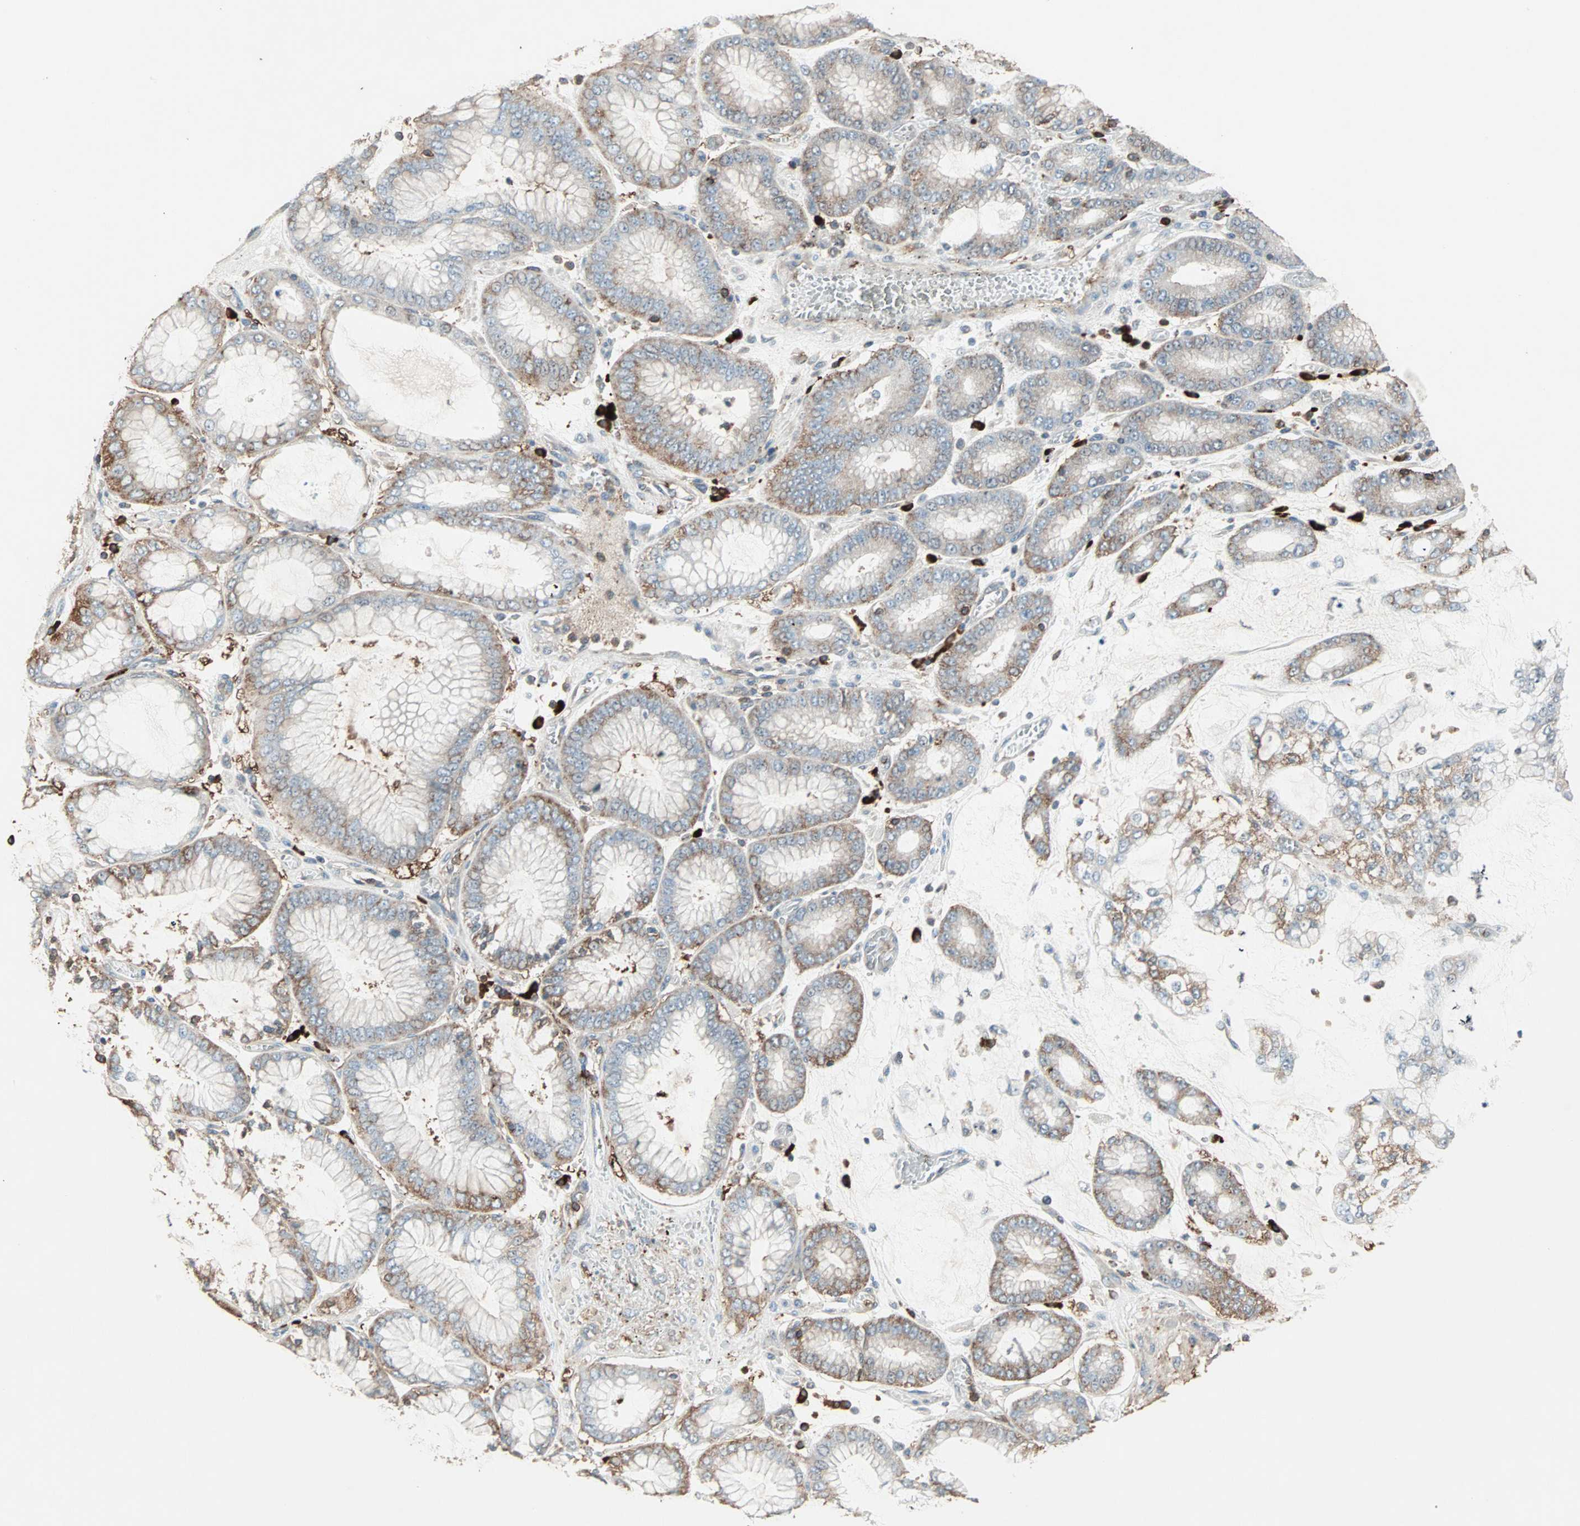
{"staining": {"intensity": "weak", "quantity": "25%-75%", "location": "cytoplasmic/membranous"}, "tissue": "stomach cancer", "cell_type": "Tumor cells", "image_type": "cancer", "snomed": [{"axis": "morphology", "description": "Normal tissue, NOS"}, {"axis": "morphology", "description": "Adenocarcinoma, NOS"}, {"axis": "topography", "description": "Stomach, upper"}, {"axis": "topography", "description": "Stomach"}], "caption": "The photomicrograph shows staining of adenocarcinoma (stomach), revealing weak cytoplasmic/membranous protein positivity (brown color) within tumor cells. (brown staining indicates protein expression, while blue staining denotes nuclei).", "gene": "MMP3", "patient": {"sex": "male", "age": 76}}